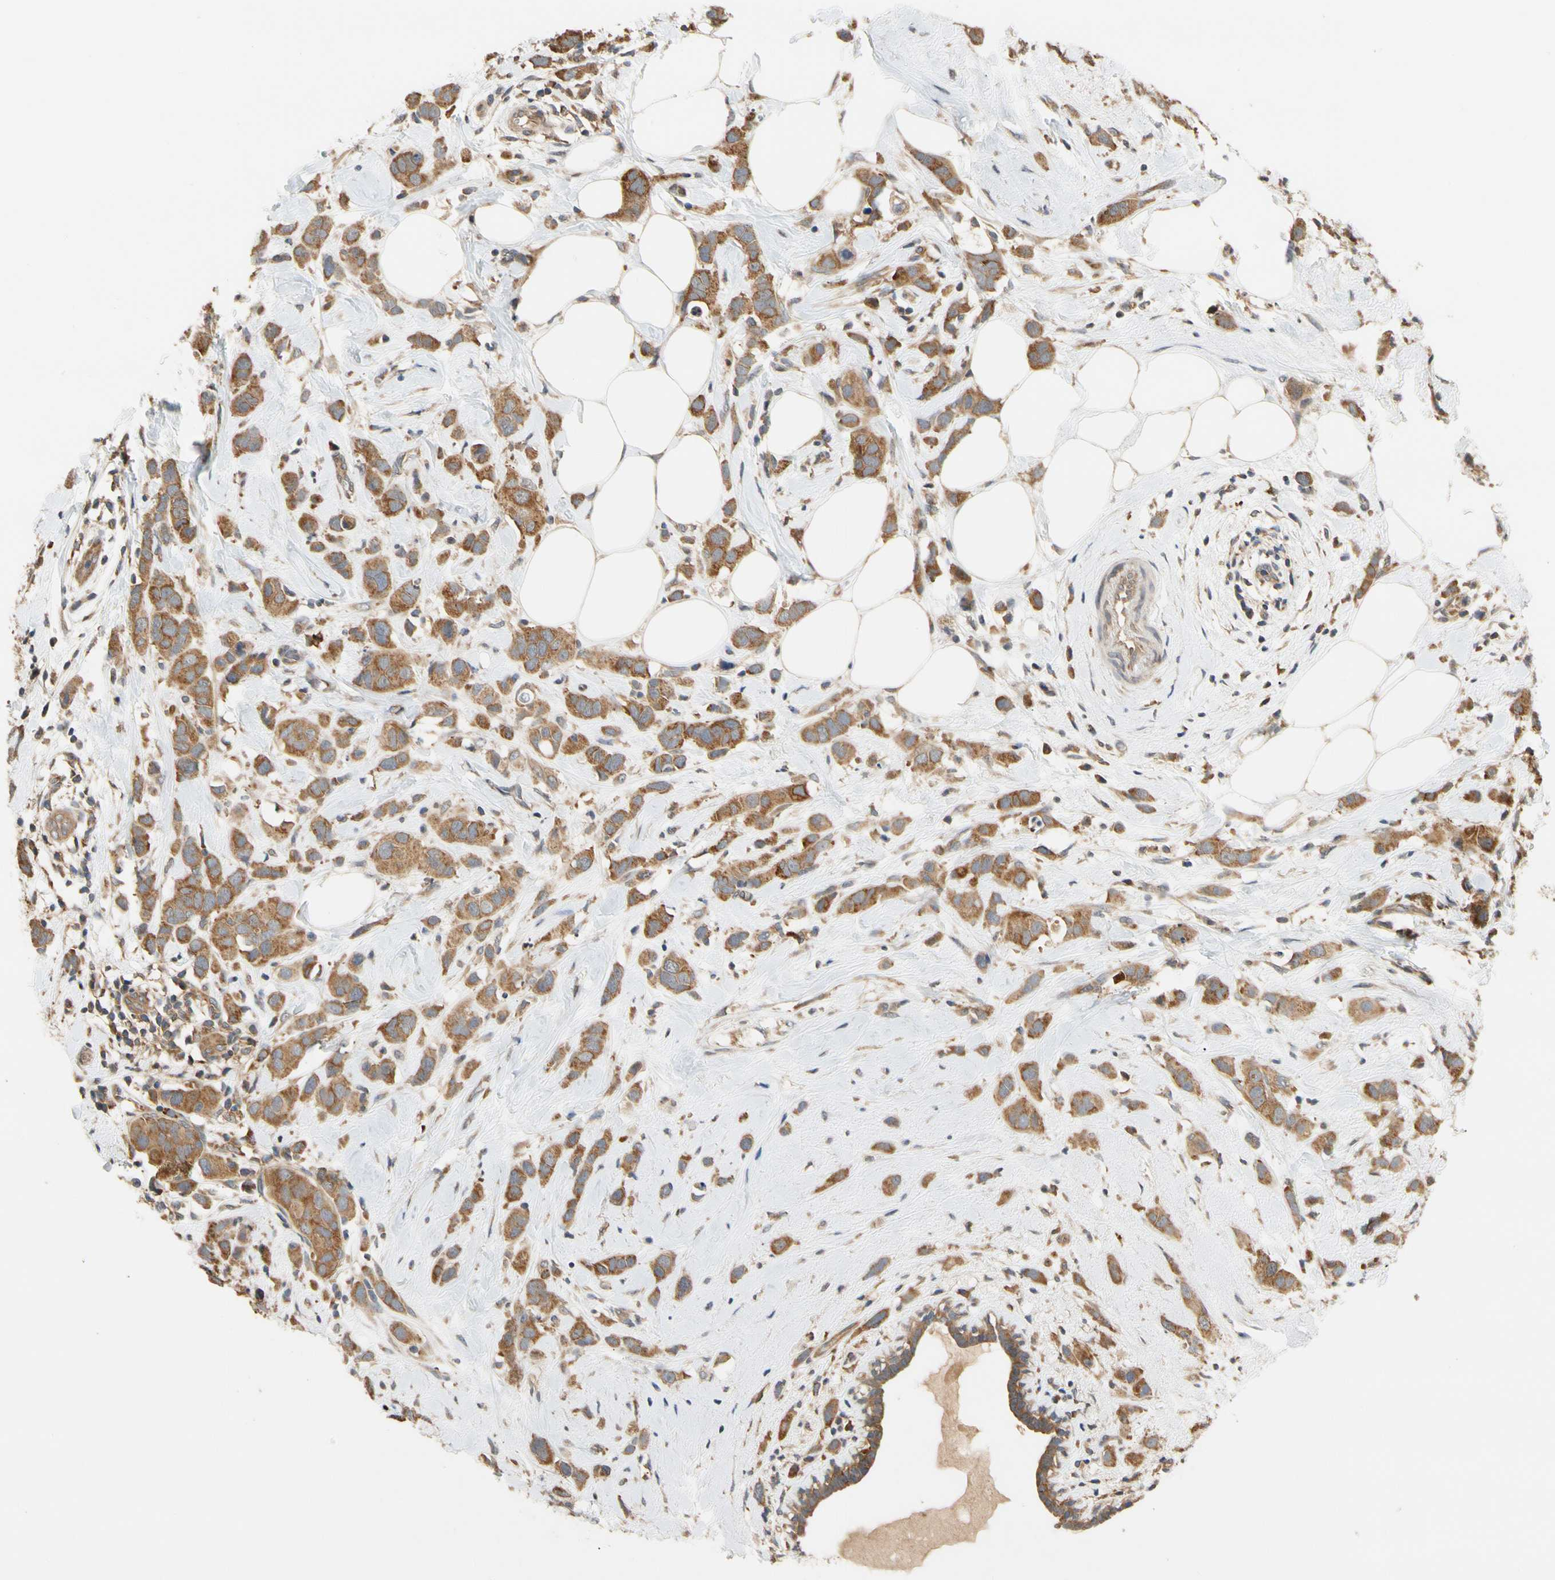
{"staining": {"intensity": "moderate", "quantity": ">75%", "location": "cytoplasmic/membranous"}, "tissue": "breast cancer", "cell_type": "Tumor cells", "image_type": "cancer", "snomed": [{"axis": "morphology", "description": "Normal tissue, NOS"}, {"axis": "morphology", "description": "Duct carcinoma"}, {"axis": "topography", "description": "Breast"}], "caption": "Human breast cancer (infiltrating ductal carcinoma) stained for a protein (brown) exhibits moderate cytoplasmic/membranous positive expression in about >75% of tumor cells.", "gene": "ANKHD1", "patient": {"sex": "female", "age": 50}}